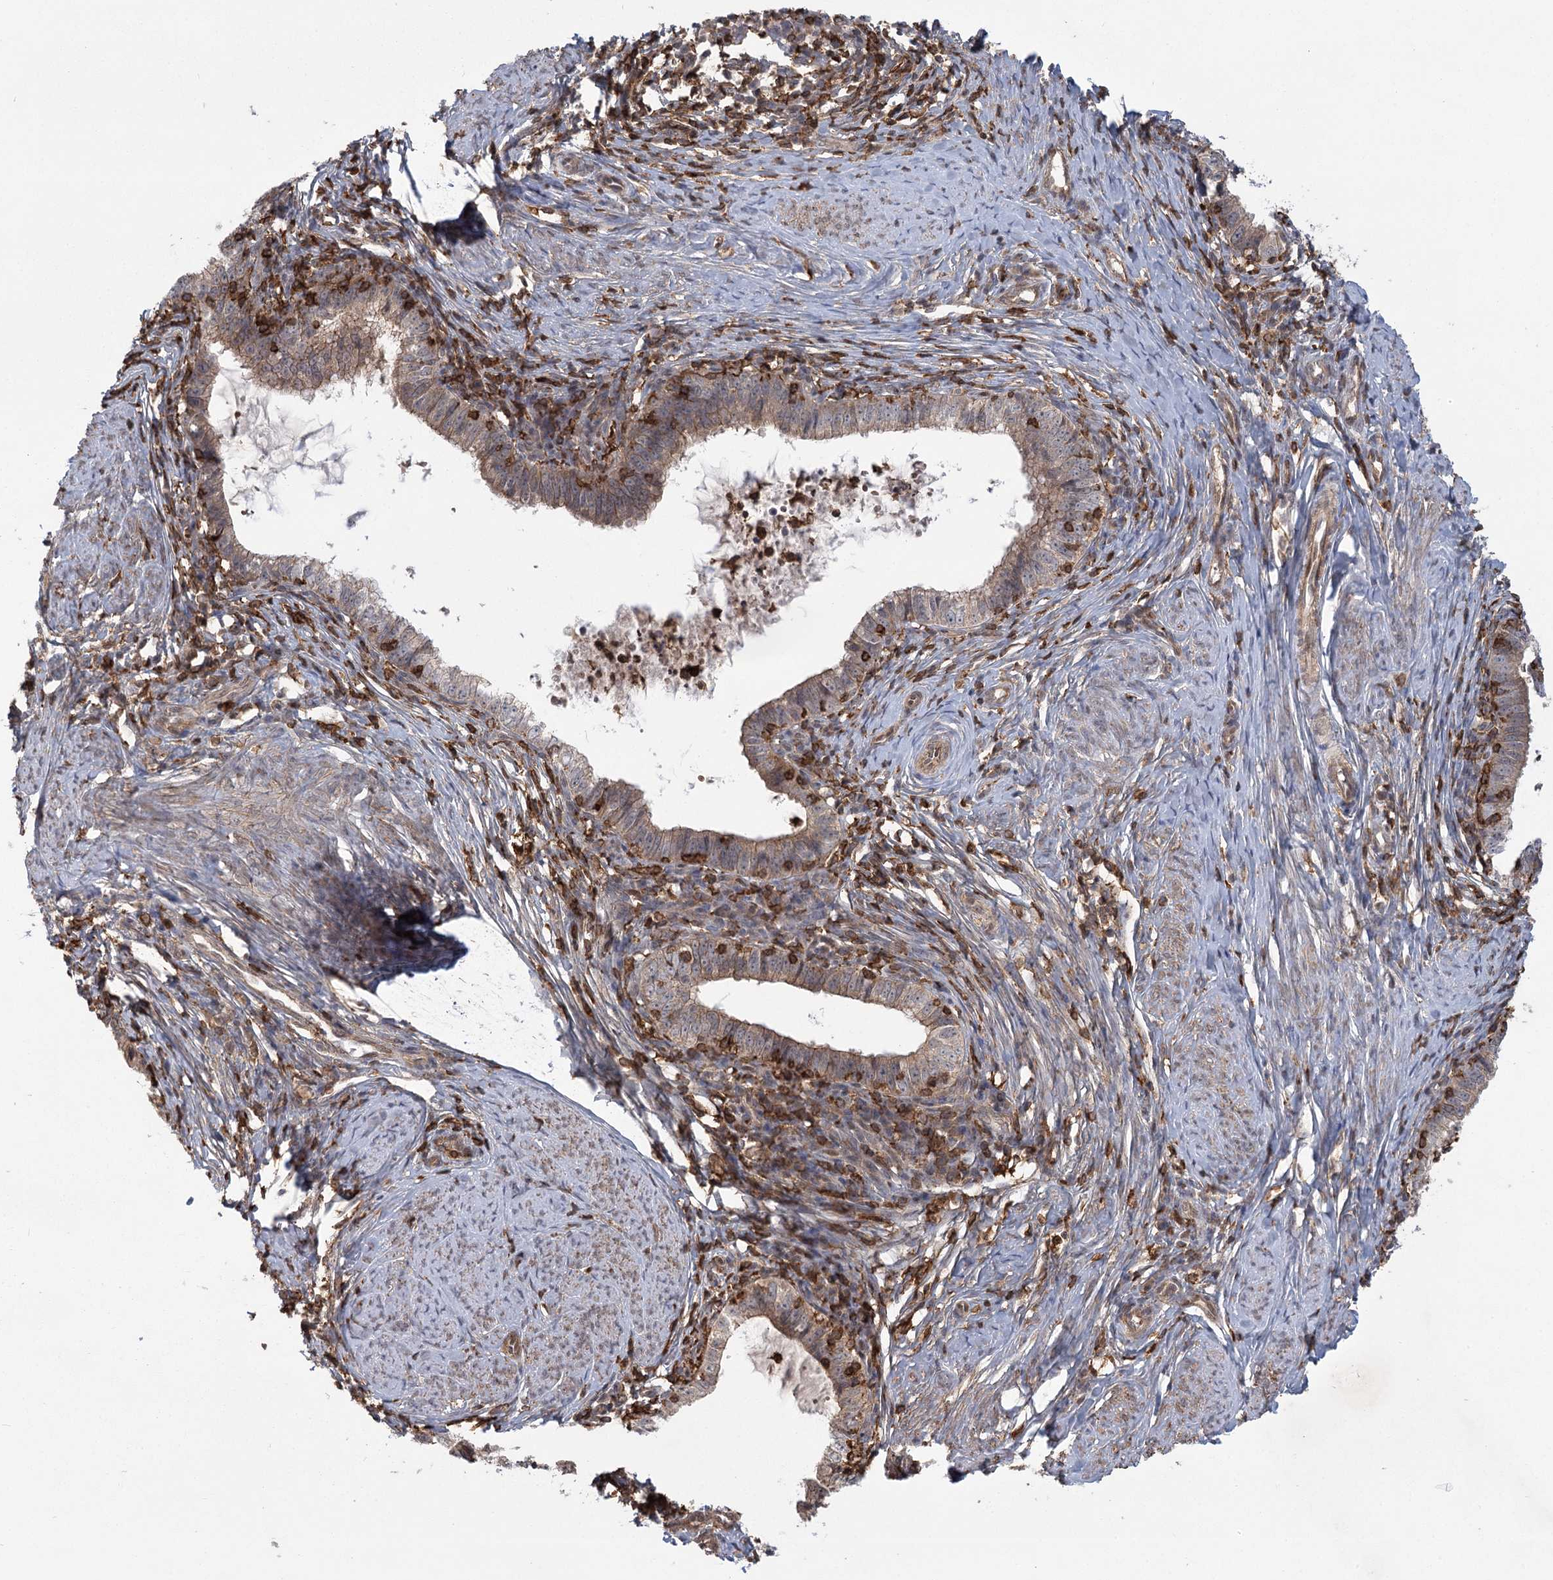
{"staining": {"intensity": "weak", "quantity": "25%-75%", "location": "cytoplasmic/membranous"}, "tissue": "cervical cancer", "cell_type": "Tumor cells", "image_type": "cancer", "snomed": [{"axis": "morphology", "description": "Adenocarcinoma, NOS"}, {"axis": "topography", "description": "Cervix"}], "caption": "Cervical cancer stained for a protein (brown) shows weak cytoplasmic/membranous positive staining in approximately 25%-75% of tumor cells.", "gene": "MEPE", "patient": {"sex": "female", "age": 36}}